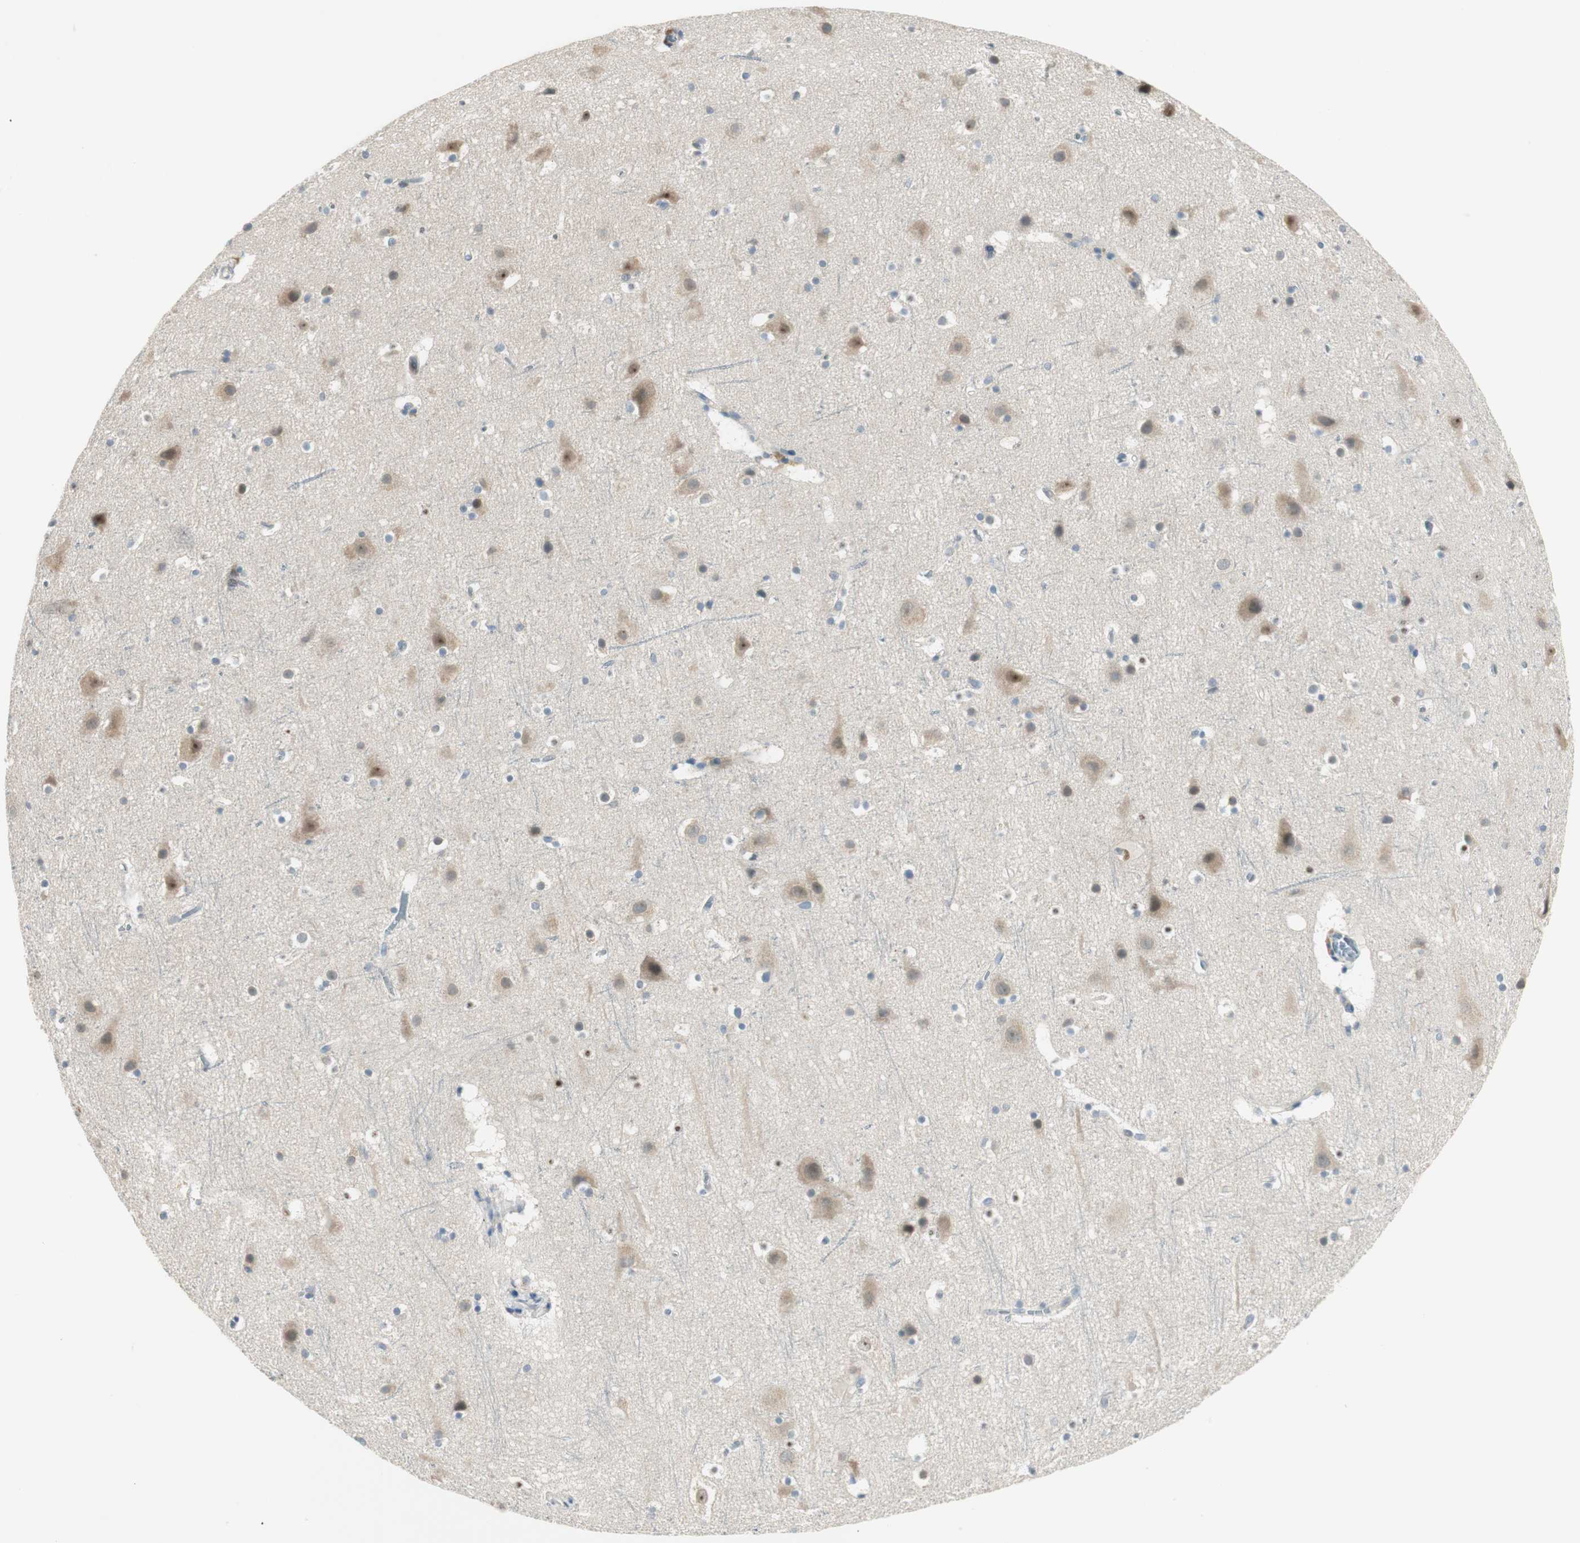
{"staining": {"intensity": "negative", "quantity": "none", "location": "none"}, "tissue": "cerebral cortex", "cell_type": "Endothelial cells", "image_type": "normal", "snomed": [{"axis": "morphology", "description": "Normal tissue, NOS"}, {"axis": "topography", "description": "Cerebral cortex"}], "caption": "Micrograph shows no significant protein positivity in endothelial cells of benign cerebral cortex. (DAB IHC with hematoxylin counter stain).", "gene": "PCDHB15", "patient": {"sex": "male", "age": 45}}